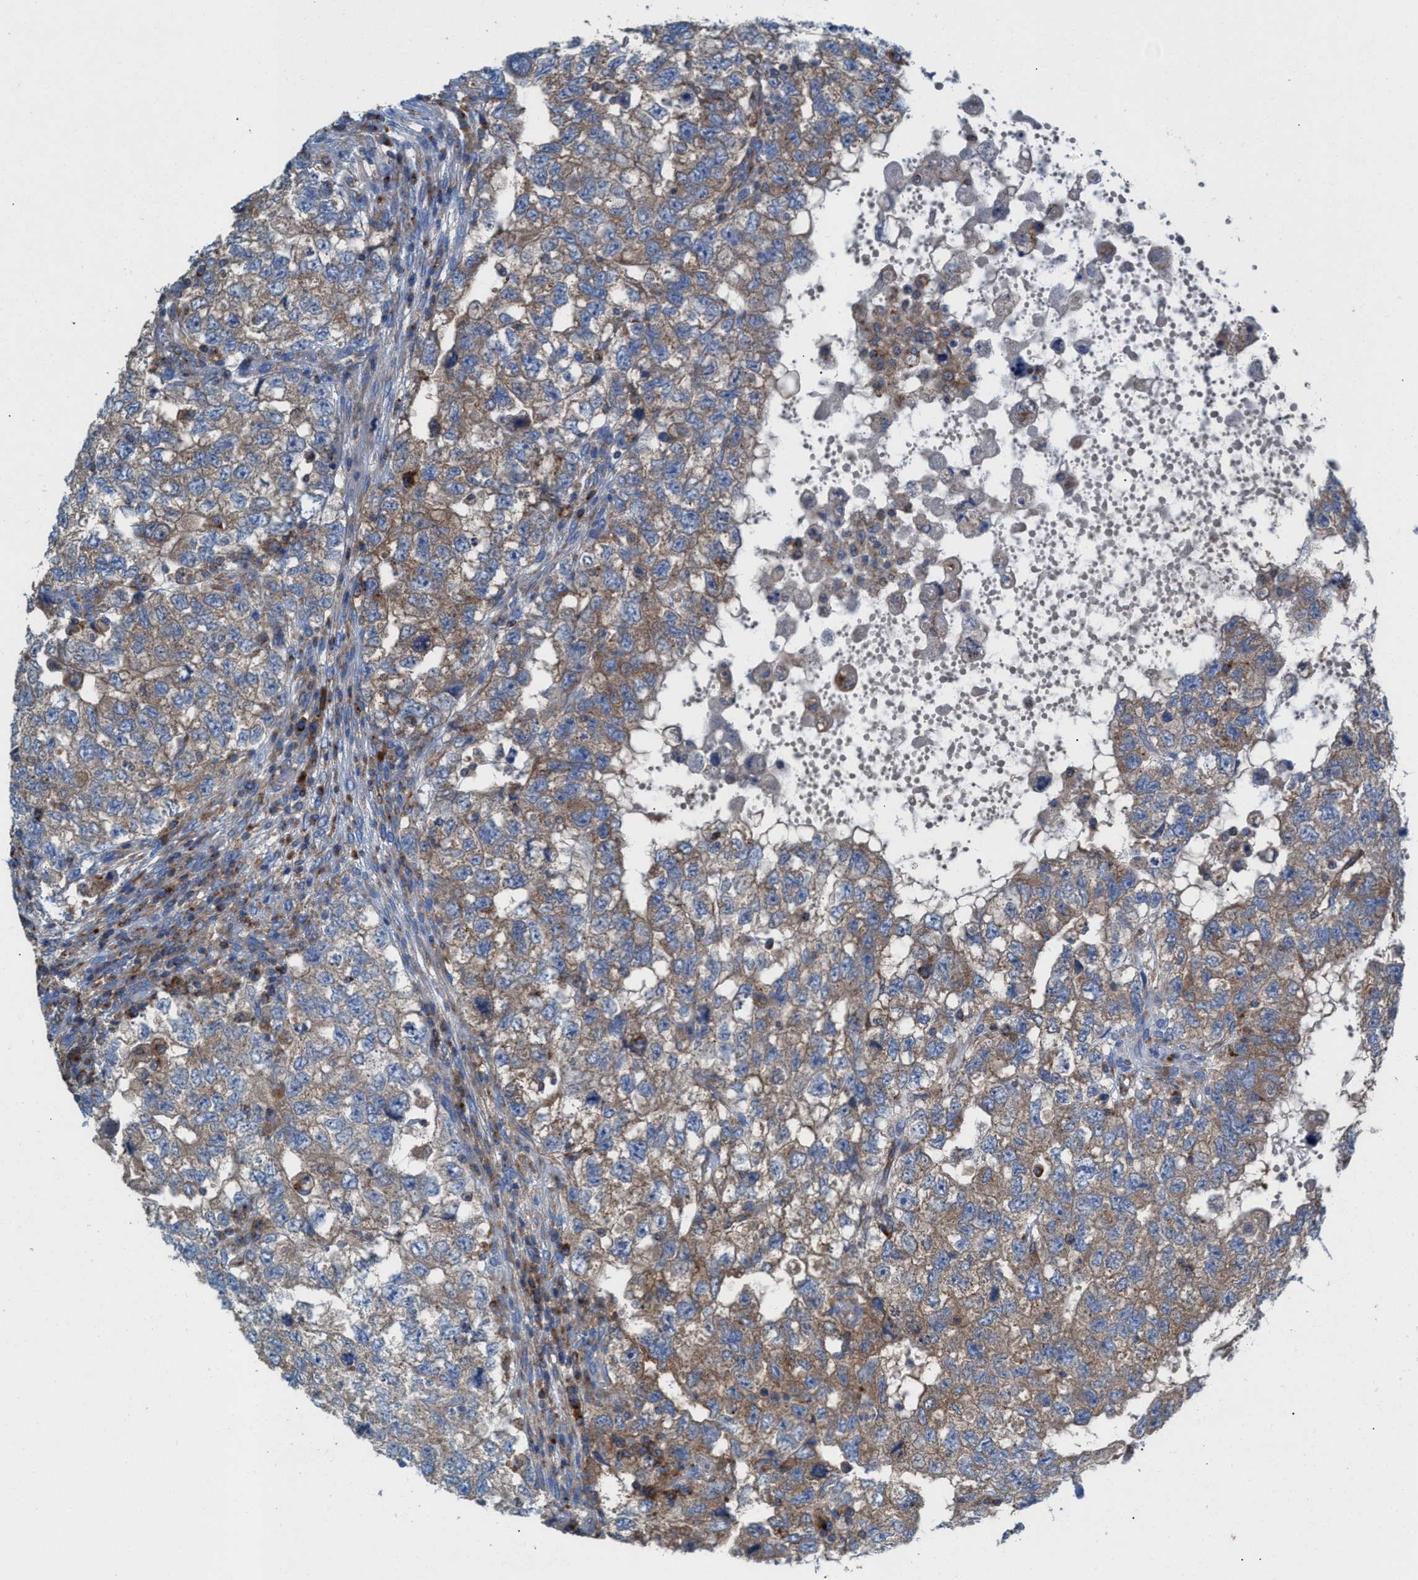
{"staining": {"intensity": "moderate", "quantity": ">75%", "location": "cytoplasmic/membranous"}, "tissue": "testis cancer", "cell_type": "Tumor cells", "image_type": "cancer", "snomed": [{"axis": "morphology", "description": "Carcinoma, Embryonal, NOS"}, {"axis": "topography", "description": "Testis"}], "caption": "A high-resolution image shows IHC staining of testis cancer (embryonal carcinoma), which displays moderate cytoplasmic/membranous expression in approximately >75% of tumor cells.", "gene": "NYAP1", "patient": {"sex": "male", "age": 36}}